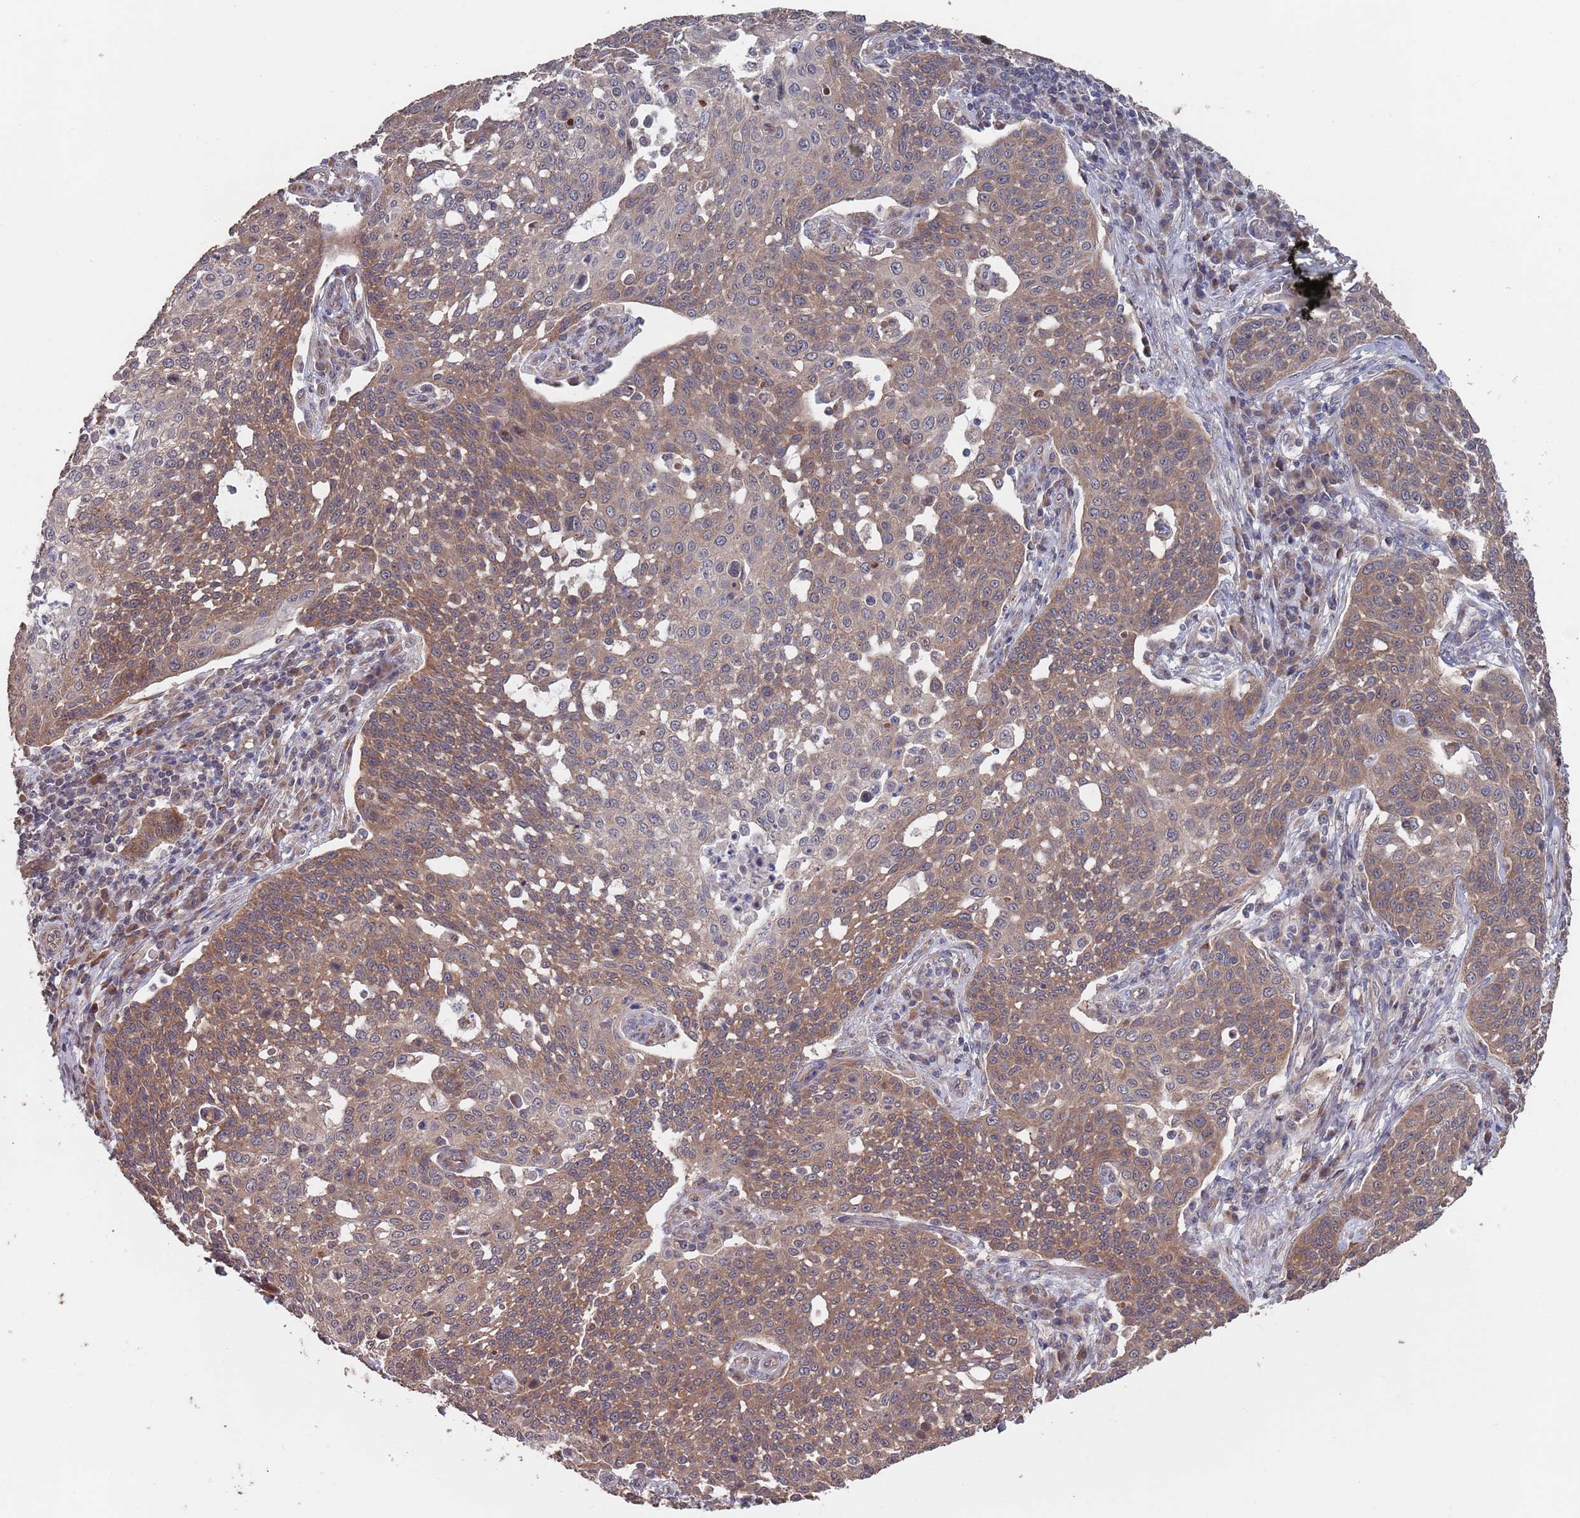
{"staining": {"intensity": "moderate", "quantity": ">75%", "location": "cytoplasmic/membranous"}, "tissue": "cervical cancer", "cell_type": "Tumor cells", "image_type": "cancer", "snomed": [{"axis": "morphology", "description": "Squamous cell carcinoma, NOS"}, {"axis": "topography", "description": "Cervix"}], "caption": "Protein expression analysis of human squamous cell carcinoma (cervical) reveals moderate cytoplasmic/membranous positivity in approximately >75% of tumor cells. (IHC, brightfield microscopy, high magnification).", "gene": "UNC45A", "patient": {"sex": "female", "age": 34}}